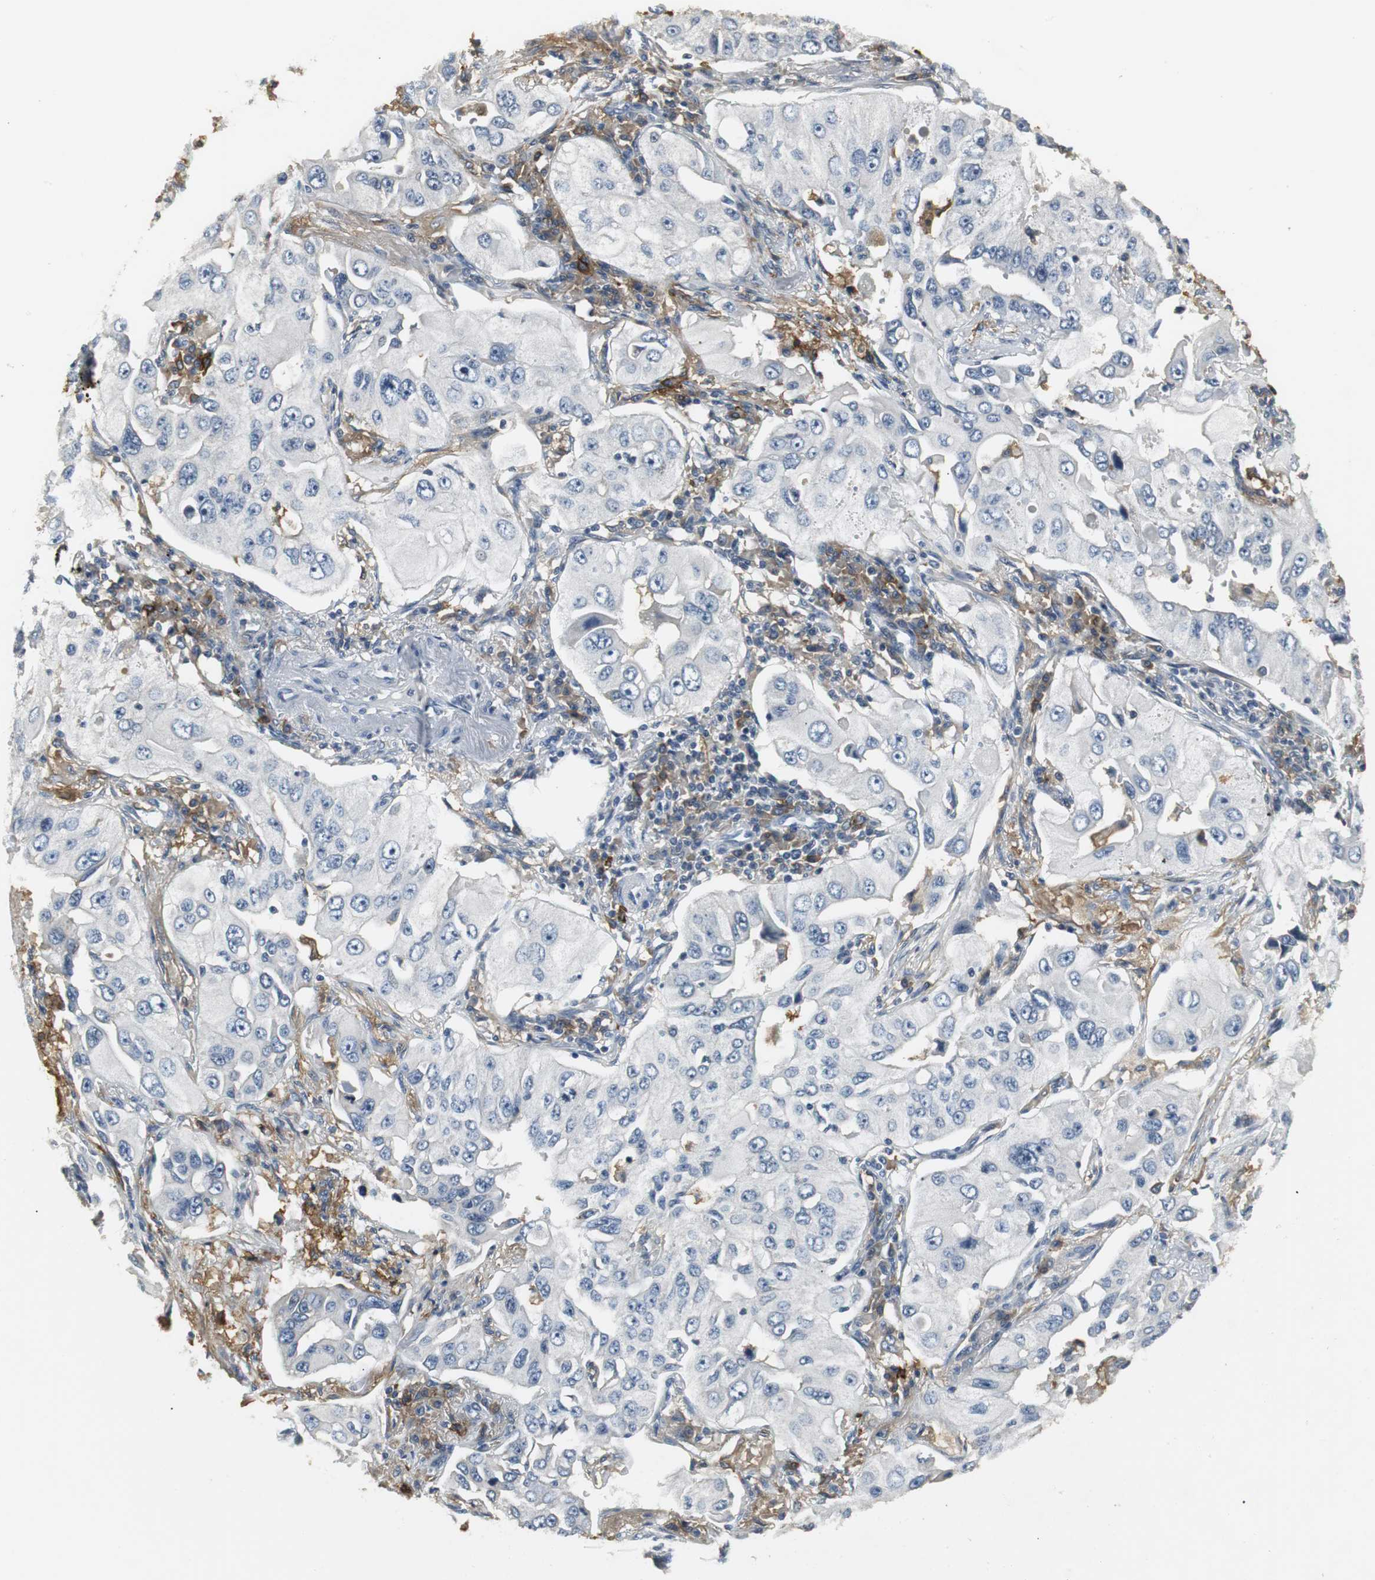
{"staining": {"intensity": "negative", "quantity": "none", "location": "none"}, "tissue": "lung cancer", "cell_type": "Tumor cells", "image_type": "cancer", "snomed": [{"axis": "morphology", "description": "Adenocarcinoma, NOS"}, {"axis": "topography", "description": "Lung"}], "caption": "Image shows no significant protein staining in tumor cells of adenocarcinoma (lung).", "gene": "SLC2A5", "patient": {"sex": "male", "age": 84}}